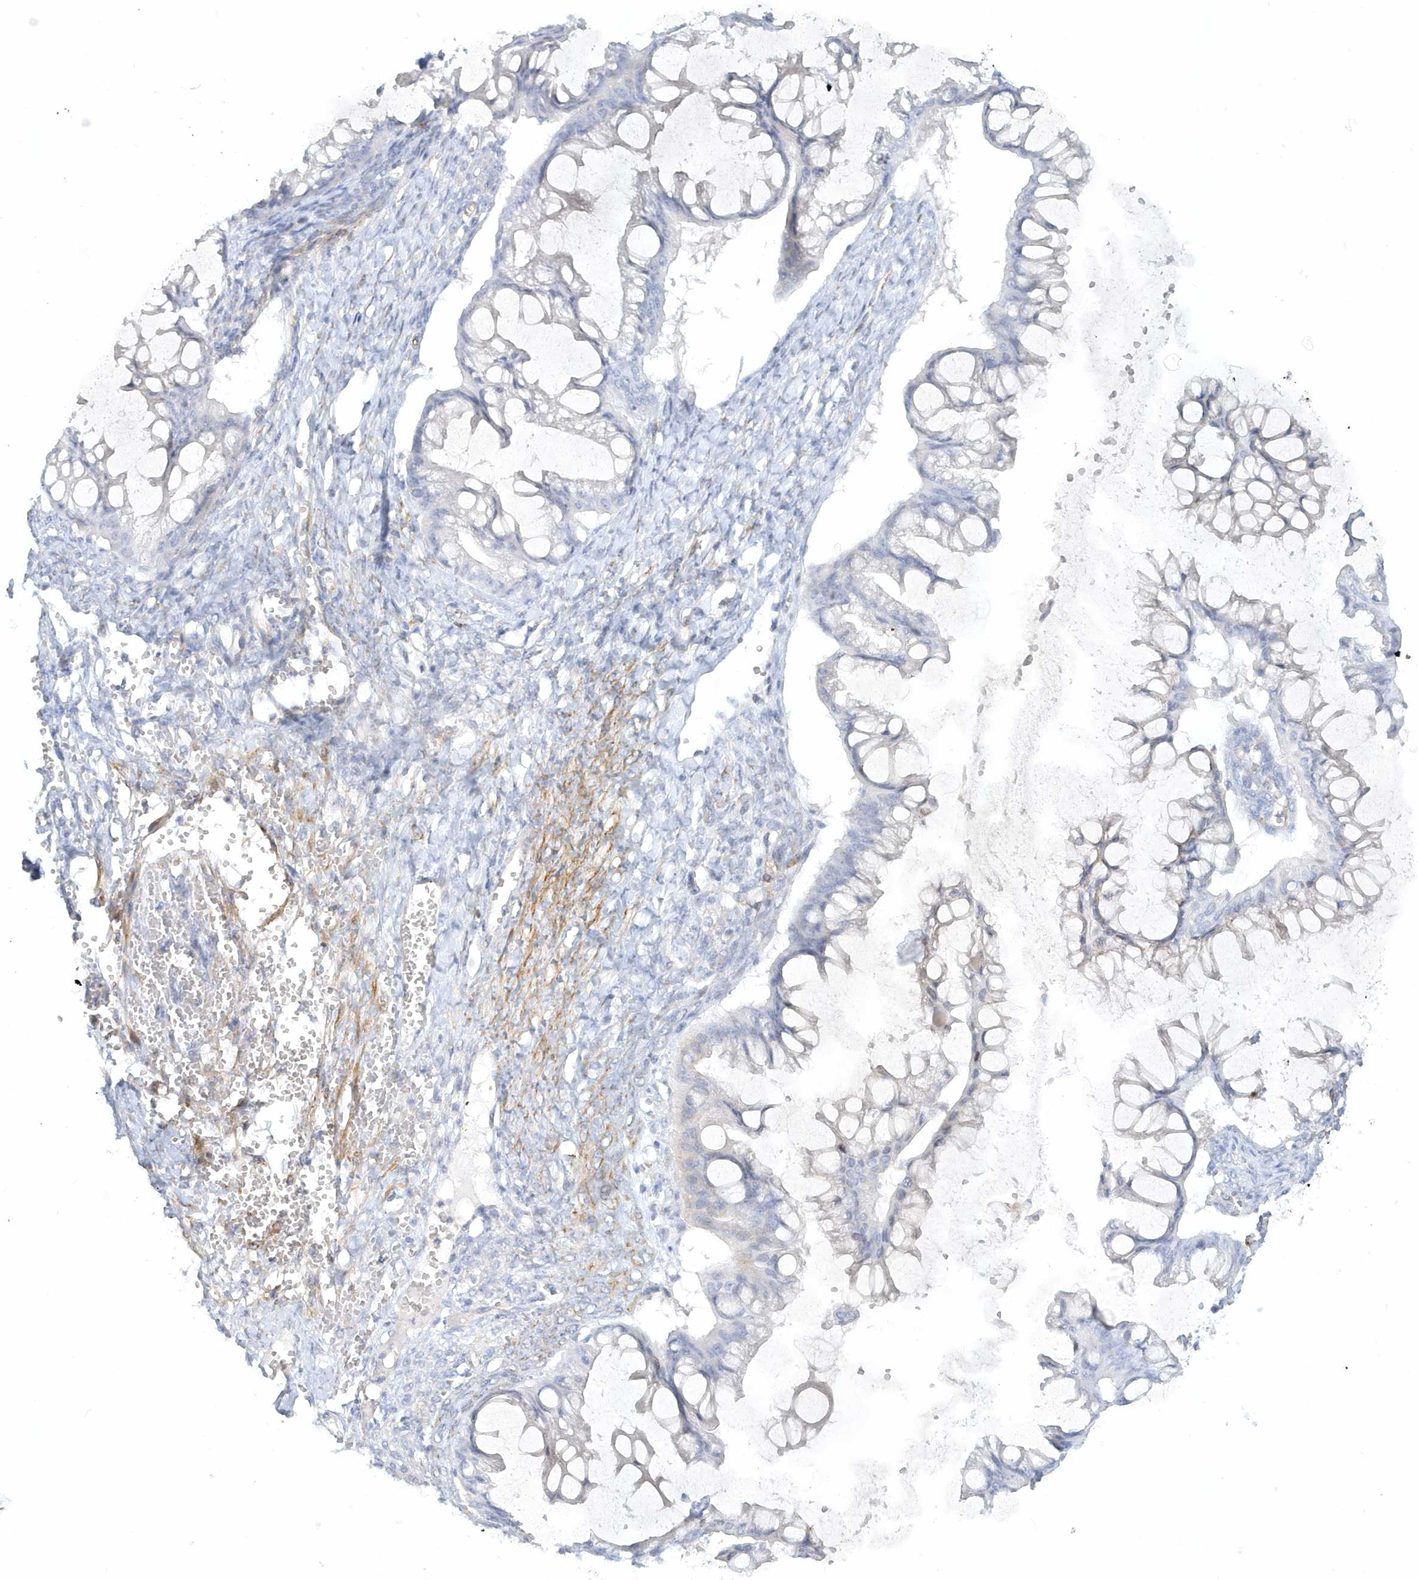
{"staining": {"intensity": "negative", "quantity": "none", "location": "none"}, "tissue": "ovarian cancer", "cell_type": "Tumor cells", "image_type": "cancer", "snomed": [{"axis": "morphology", "description": "Cystadenocarcinoma, mucinous, NOS"}, {"axis": "topography", "description": "Ovary"}], "caption": "Ovarian cancer (mucinous cystadenocarcinoma) was stained to show a protein in brown. There is no significant positivity in tumor cells.", "gene": "DNAH1", "patient": {"sex": "female", "age": 73}}